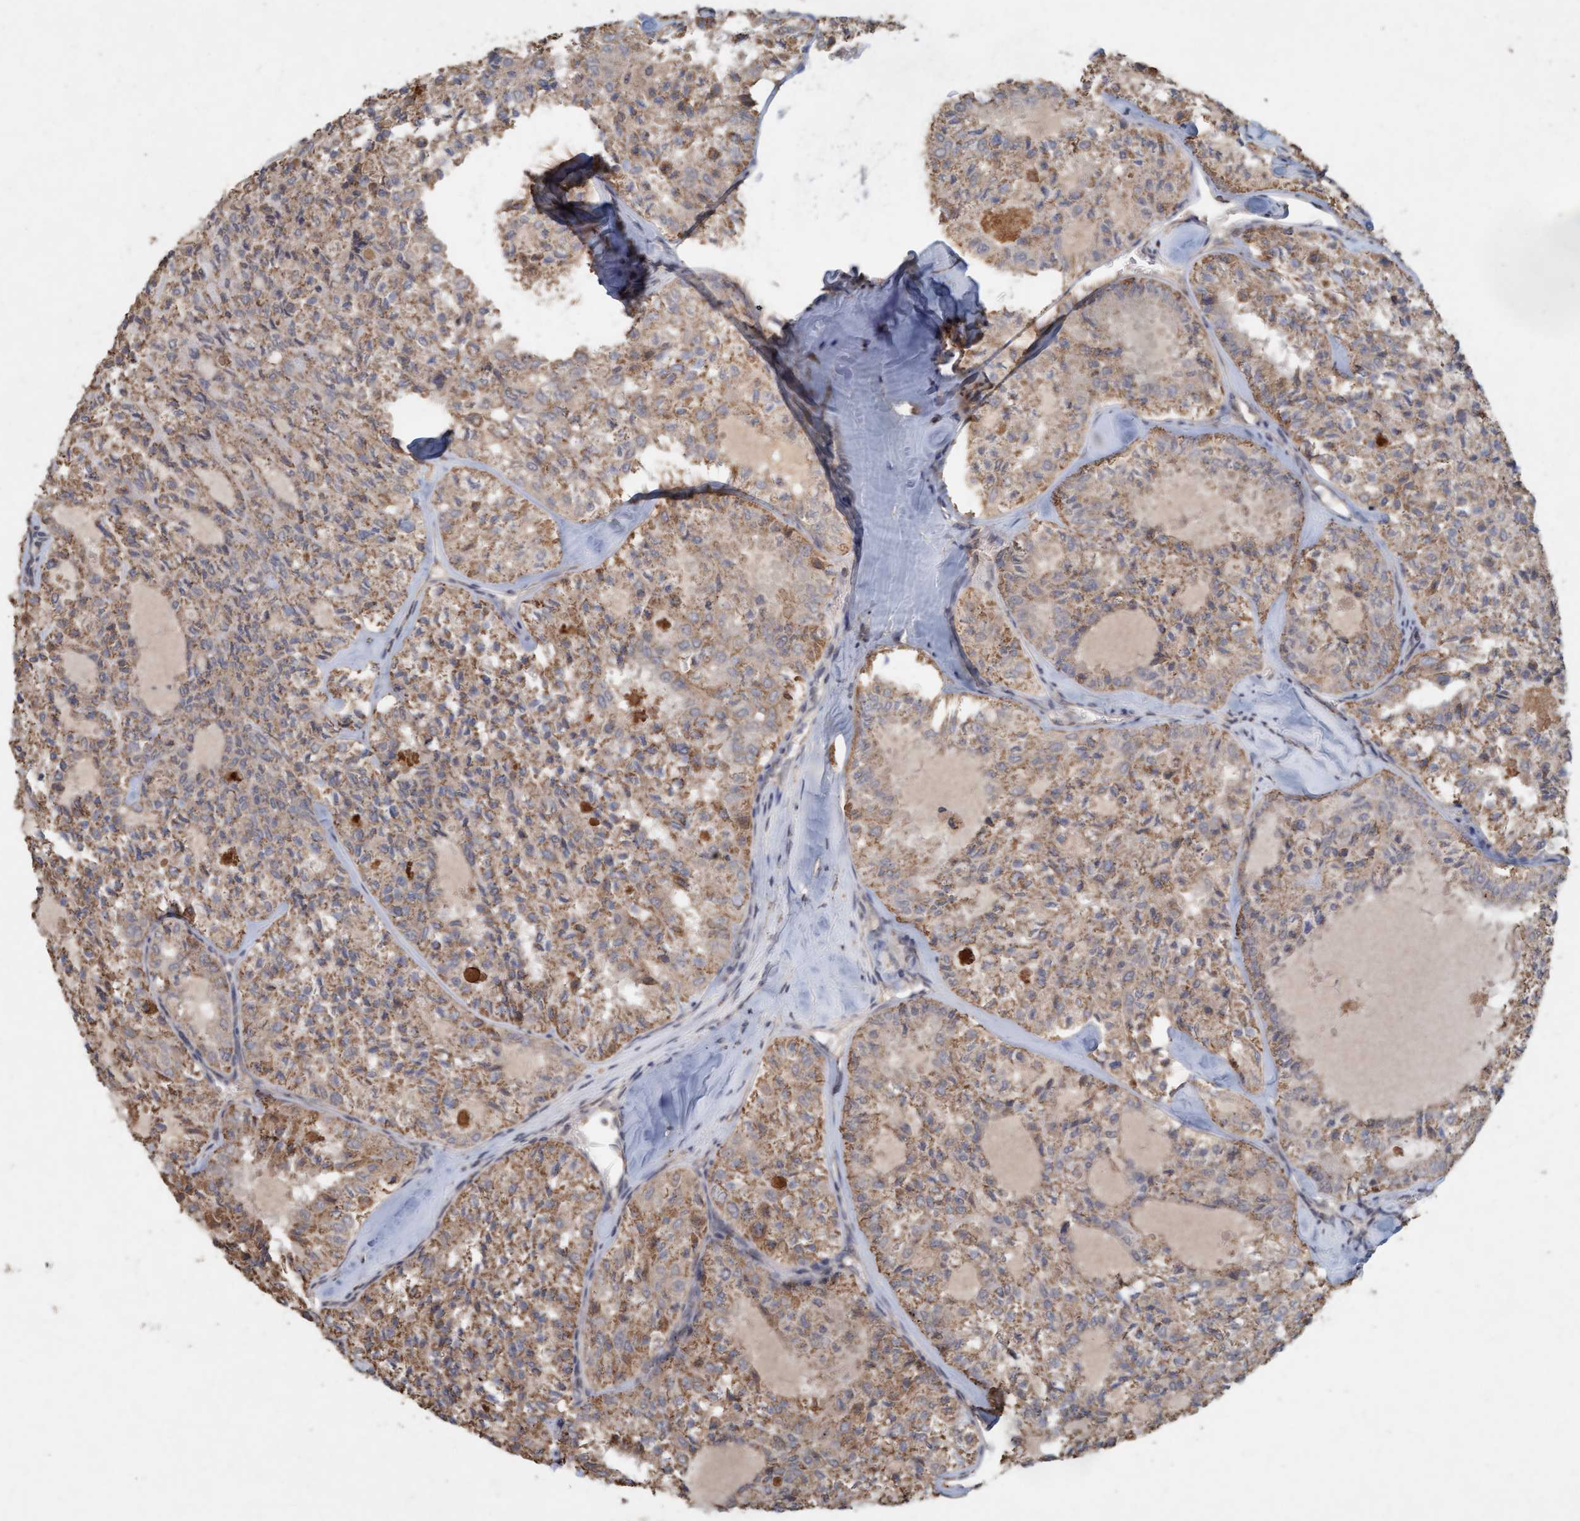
{"staining": {"intensity": "moderate", "quantity": ">75%", "location": "cytoplasmic/membranous"}, "tissue": "thyroid cancer", "cell_type": "Tumor cells", "image_type": "cancer", "snomed": [{"axis": "morphology", "description": "Follicular adenoma carcinoma, NOS"}, {"axis": "topography", "description": "Thyroid gland"}], "caption": "IHC histopathology image of neoplastic tissue: human follicular adenoma carcinoma (thyroid) stained using immunohistochemistry reveals medium levels of moderate protein expression localized specifically in the cytoplasmic/membranous of tumor cells, appearing as a cytoplasmic/membranous brown color.", "gene": "VSIG8", "patient": {"sex": "male", "age": 75}}